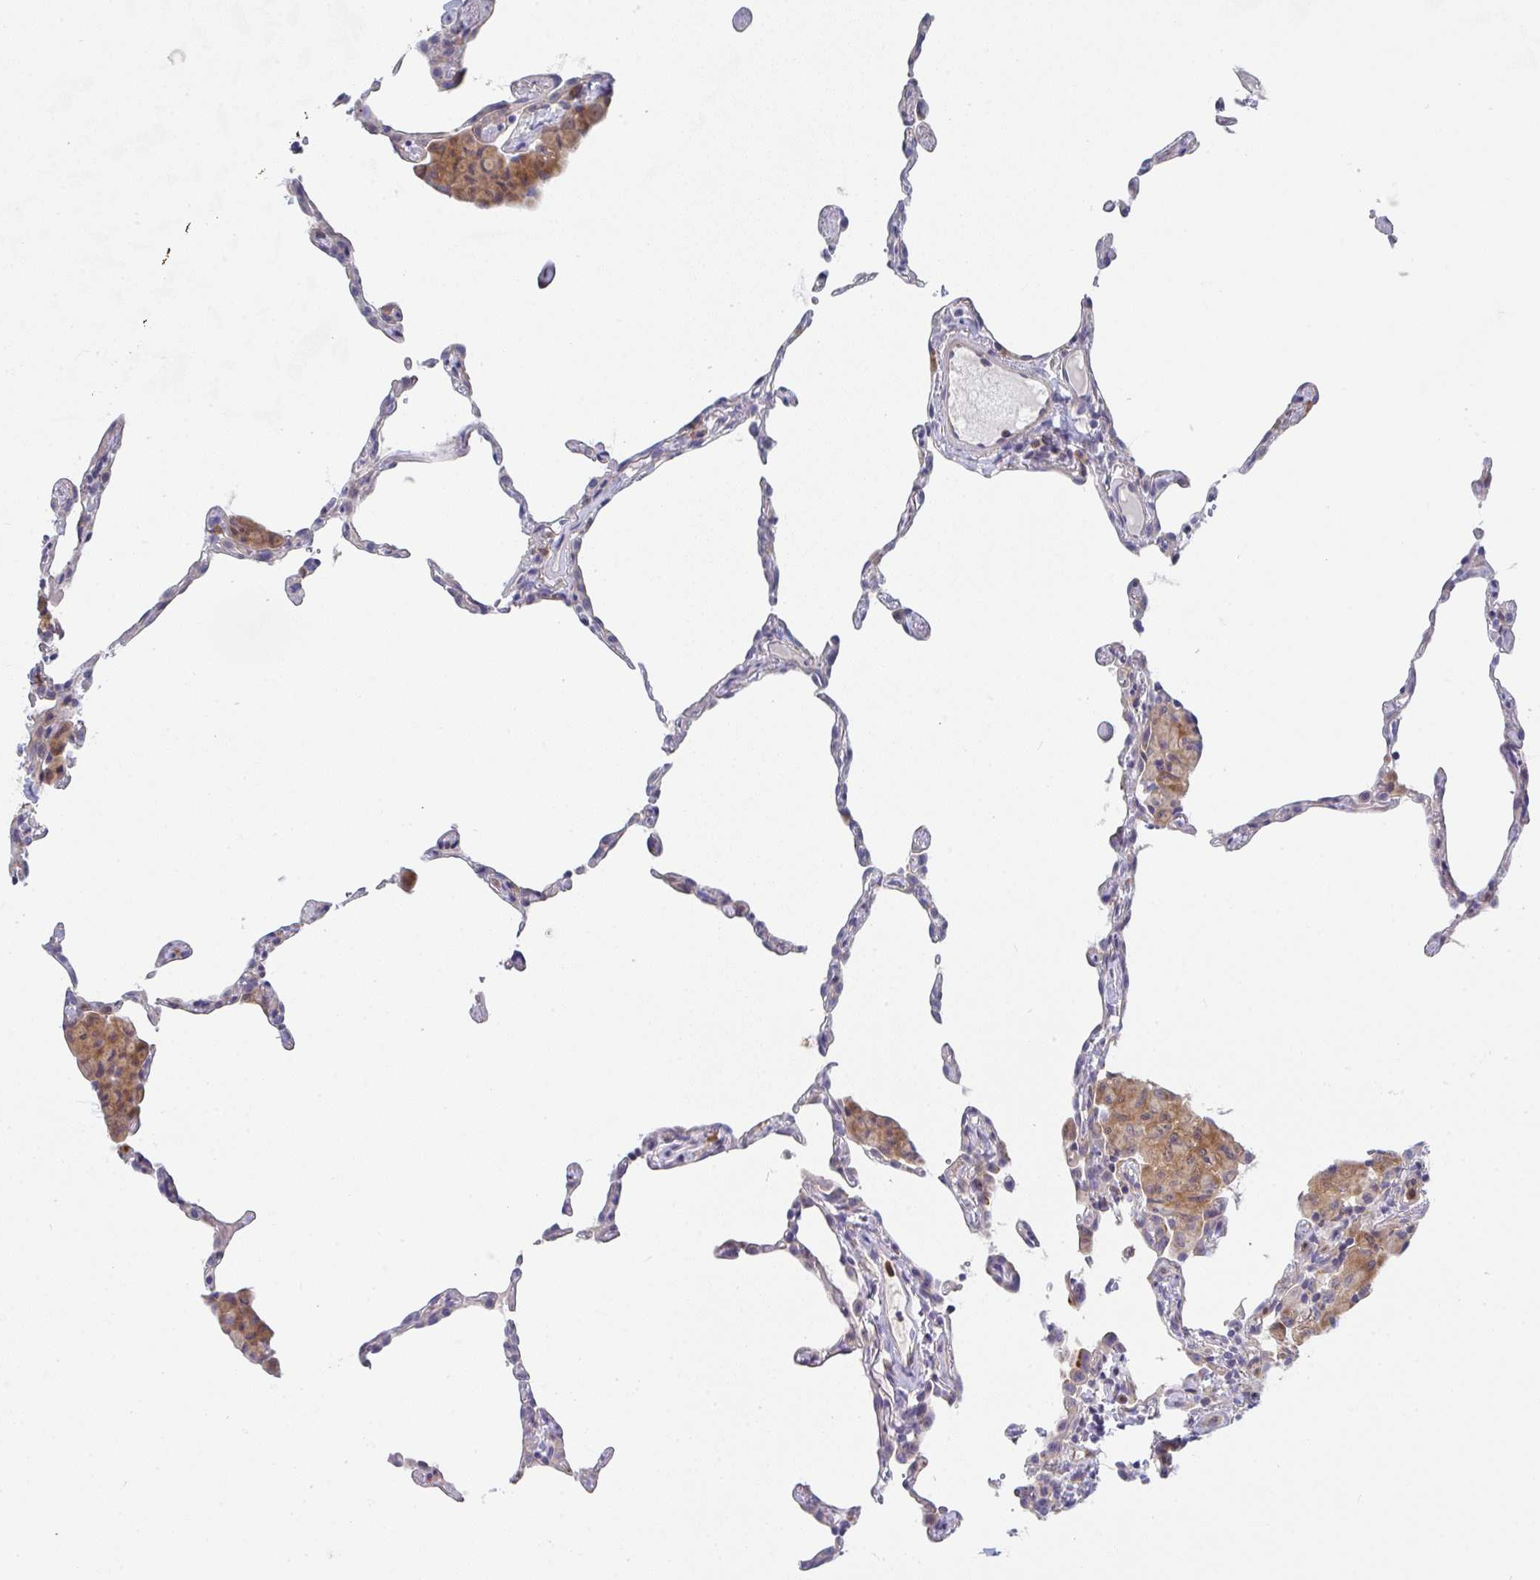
{"staining": {"intensity": "weak", "quantity": "<25%", "location": "cytoplasmic/membranous"}, "tissue": "lung", "cell_type": "Alveolar cells", "image_type": "normal", "snomed": [{"axis": "morphology", "description": "Normal tissue, NOS"}, {"axis": "topography", "description": "Lung"}], "caption": "Immunohistochemistry (IHC) photomicrograph of benign lung: human lung stained with DAB (3,3'-diaminobenzidine) shows no significant protein staining in alveolar cells.", "gene": "KLHL33", "patient": {"sex": "female", "age": 57}}